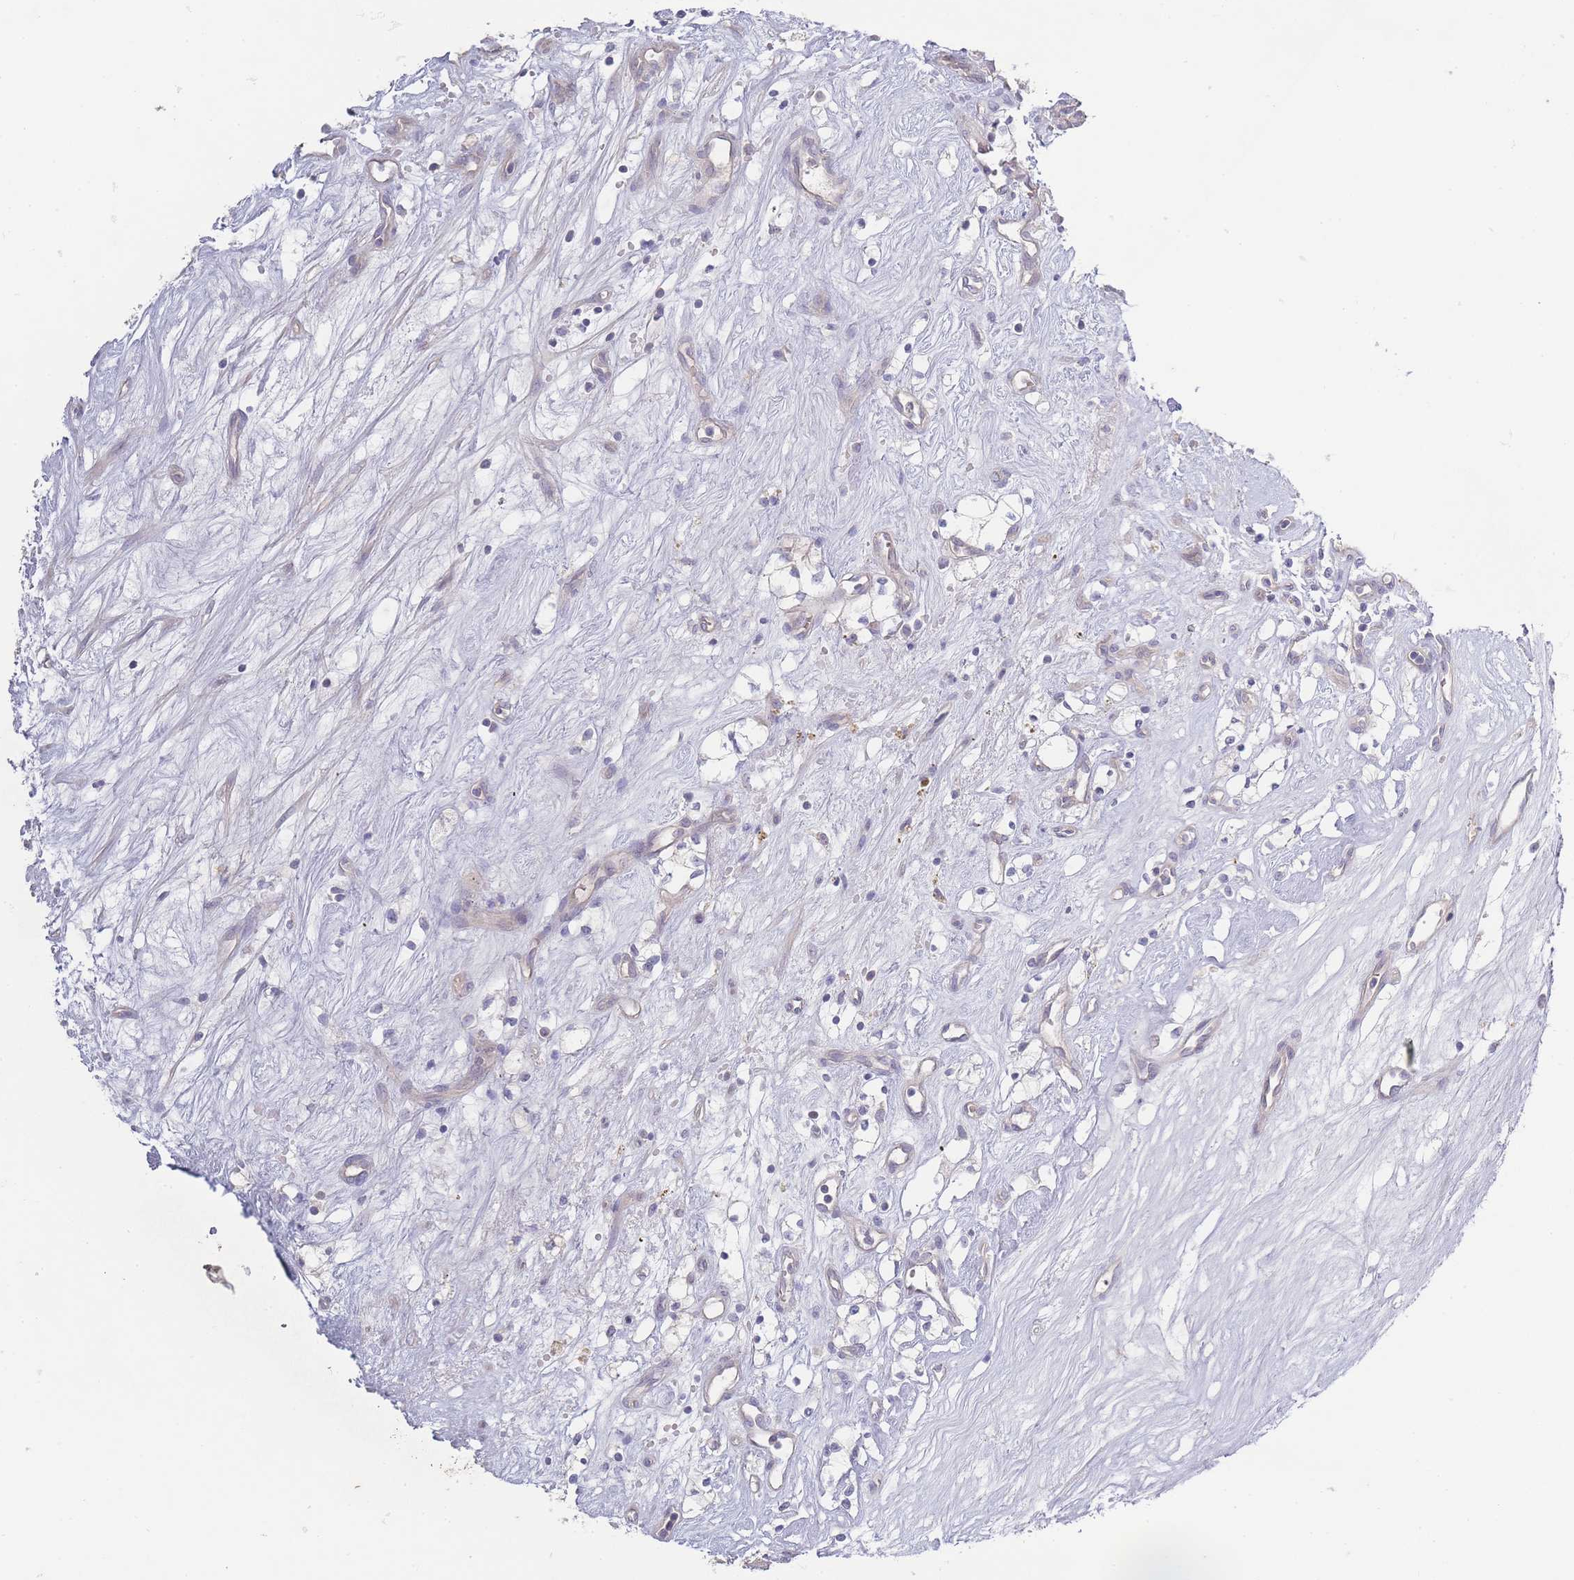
{"staining": {"intensity": "negative", "quantity": "none", "location": "none"}, "tissue": "renal cancer", "cell_type": "Tumor cells", "image_type": "cancer", "snomed": [{"axis": "morphology", "description": "Adenocarcinoma, NOS"}, {"axis": "topography", "description": "Kidney"}], "caption": "A photomicrograph of human renal cancer (adenocarcinoma) is negative for staining in tumor cells.", "gene": "SPHKAP", "patient": {"sex": "male", "age": 59}}